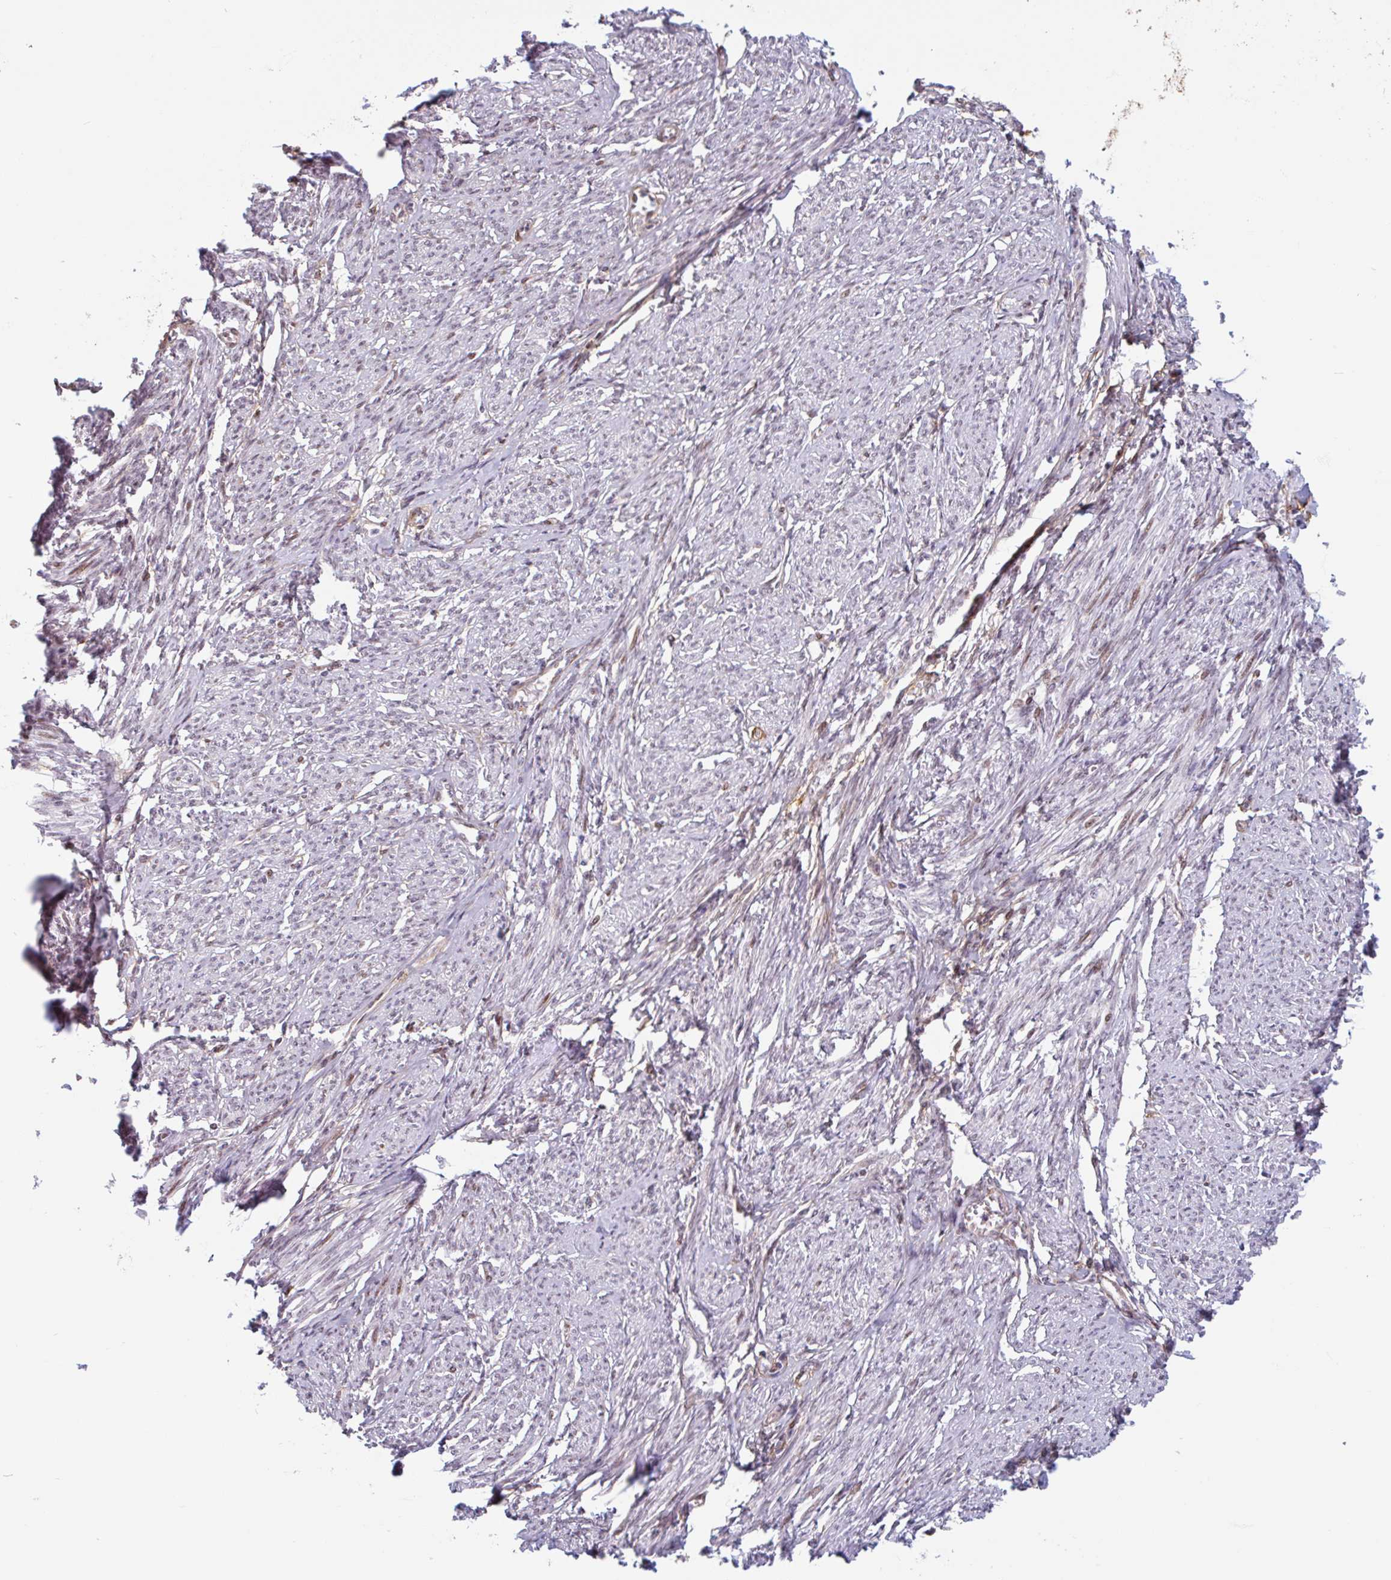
{"staining": {"intensity": "weak", "quantity": "25%-75%", "location": "cytoplasmic/membranous,nuclear"}, "tissue": "smooth muscle", "cell_type": "Smooth muscle cells", "image_type": "normal", "snomed": [{"axis": "morphology", "description": "Normal tissue, NOS"}, {"axis": "topography", "description": "Smooth muscle"}], "caption": "High-power microscopy captured an immunohistochemistry (IHC) histopathology image of unremarkable smooth muscle, revealing weak cytoplasmic/membranous,nuclear positivity in about 25%-75% of smooth muscle cells. (DAB (3,3'-diaminobenzidine) IHC, brown staining for protein, blue staining for nuclei).", "gene": "TMEM119", "patient": {"sex": "female", "age": 65}}